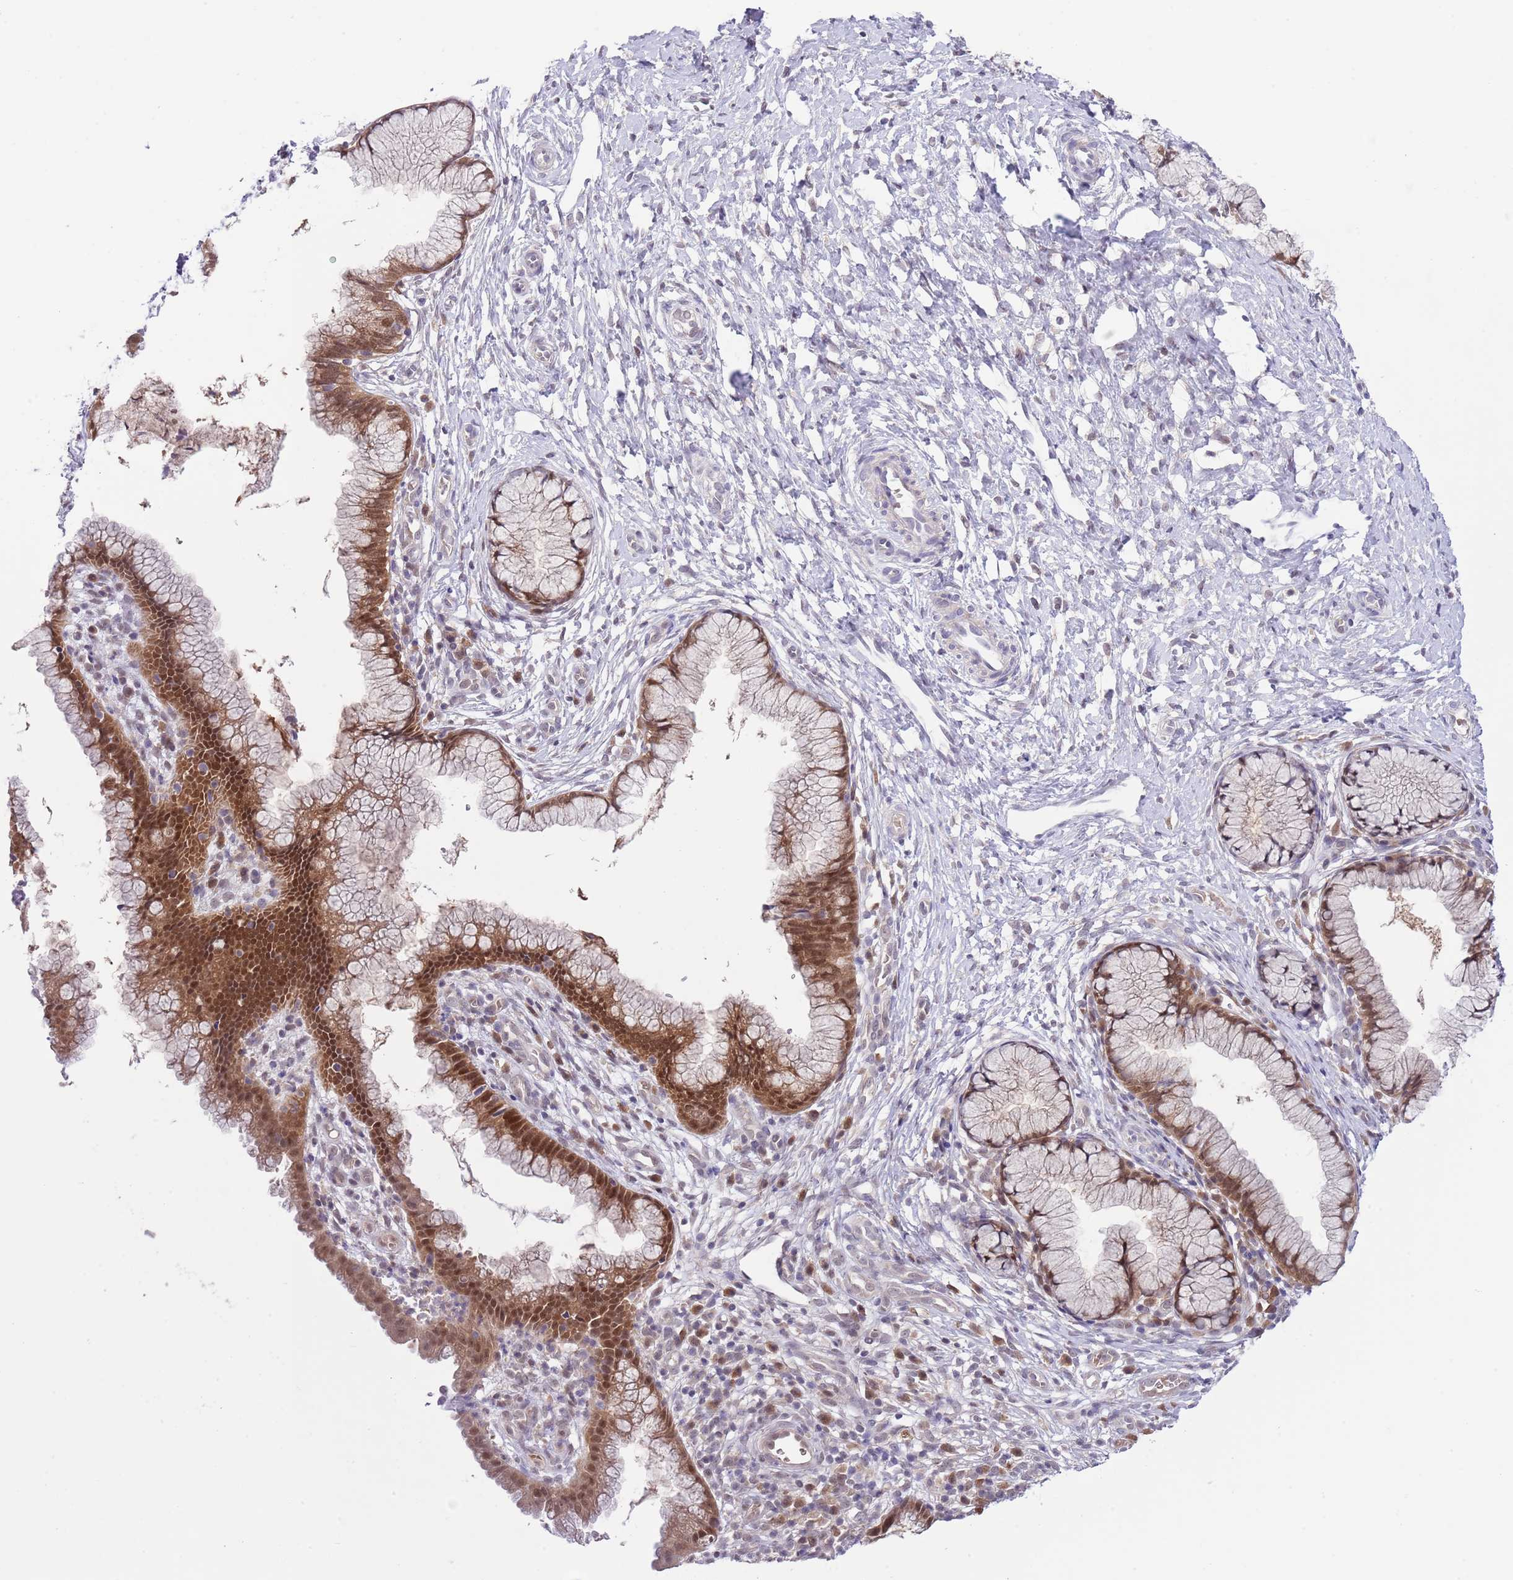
{"staining": {"intensity": "moderate", "quantity": "25%-75%", "location": "cytoplasmic/membranous,nuclear"}, "tissue": "cervix", "cell_type": "Glandular cells", "image_type": "normal", "snomed": [{"axis": "morphology", "description": "Normal tissue, NOS"}, {"axis": "topography", "description": "Cervix"}], "caption": "A medium amount of moderate cytoplasmic/membranous,nuclear staining is present in about 25%-75% of glandular cells in benign cervix. (DAB IHC with brightfield microscopy, high magnification).", "gene": "GALK2", "patient": {"sex": "female", "age": 36}}